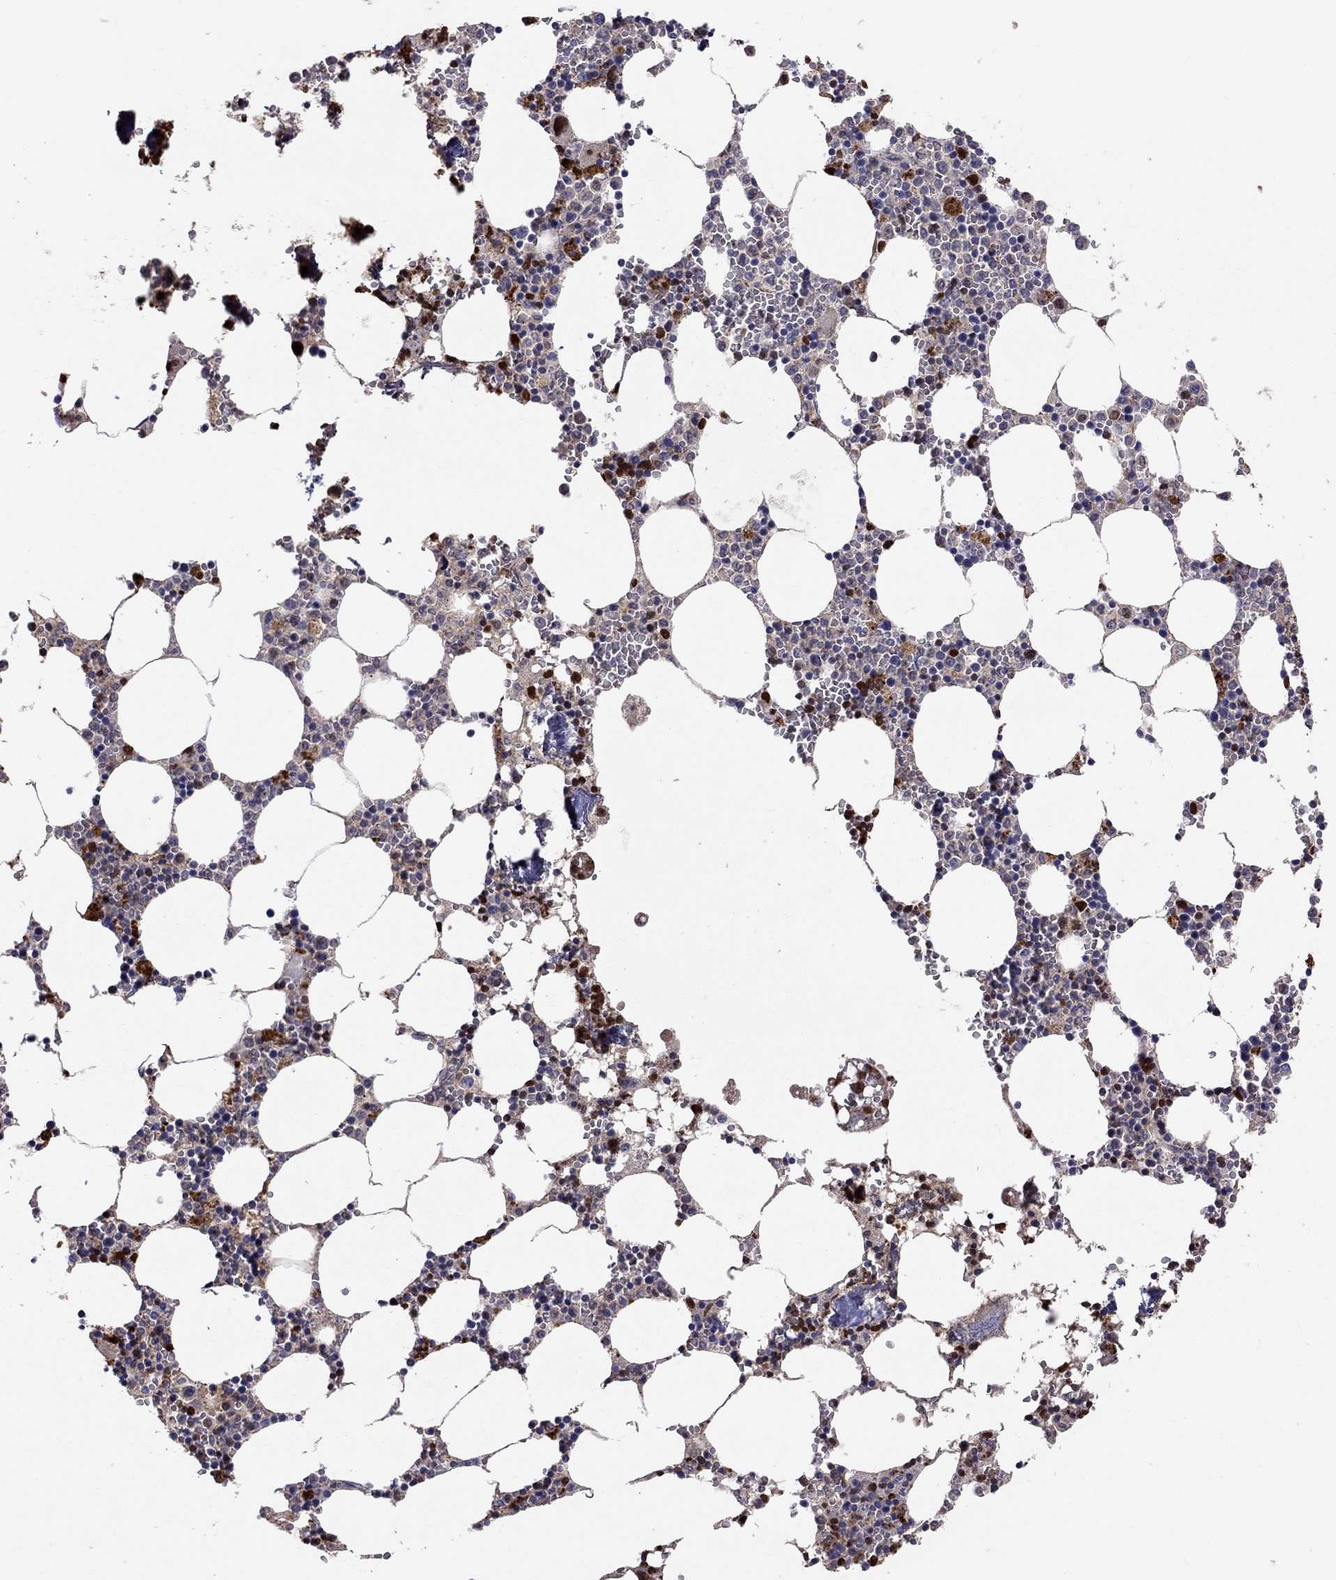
{"staining": {"intensity": "strong", "quantity": "<25%", "location": "cytoplasmic/membranous,nuclear"}, "tissue": "bone marrow", "cell_type": "Hematopoietic cells", "image_type": "normal", "snomed": [{"axis": "morphology", "description": "Normal tissue, NOS"}, {"axis": "topography", "description": "Bone marrow"}], "caption": "Immunohistochemistry of unremarkable human bone marrow shows medium levels of strong cytoplasmic/membranous,nuclear positivity in approximately <25% of hematopoietic cells.", "gene": "SERPINA3", "patient": {"sex": "female", "age": 64}}